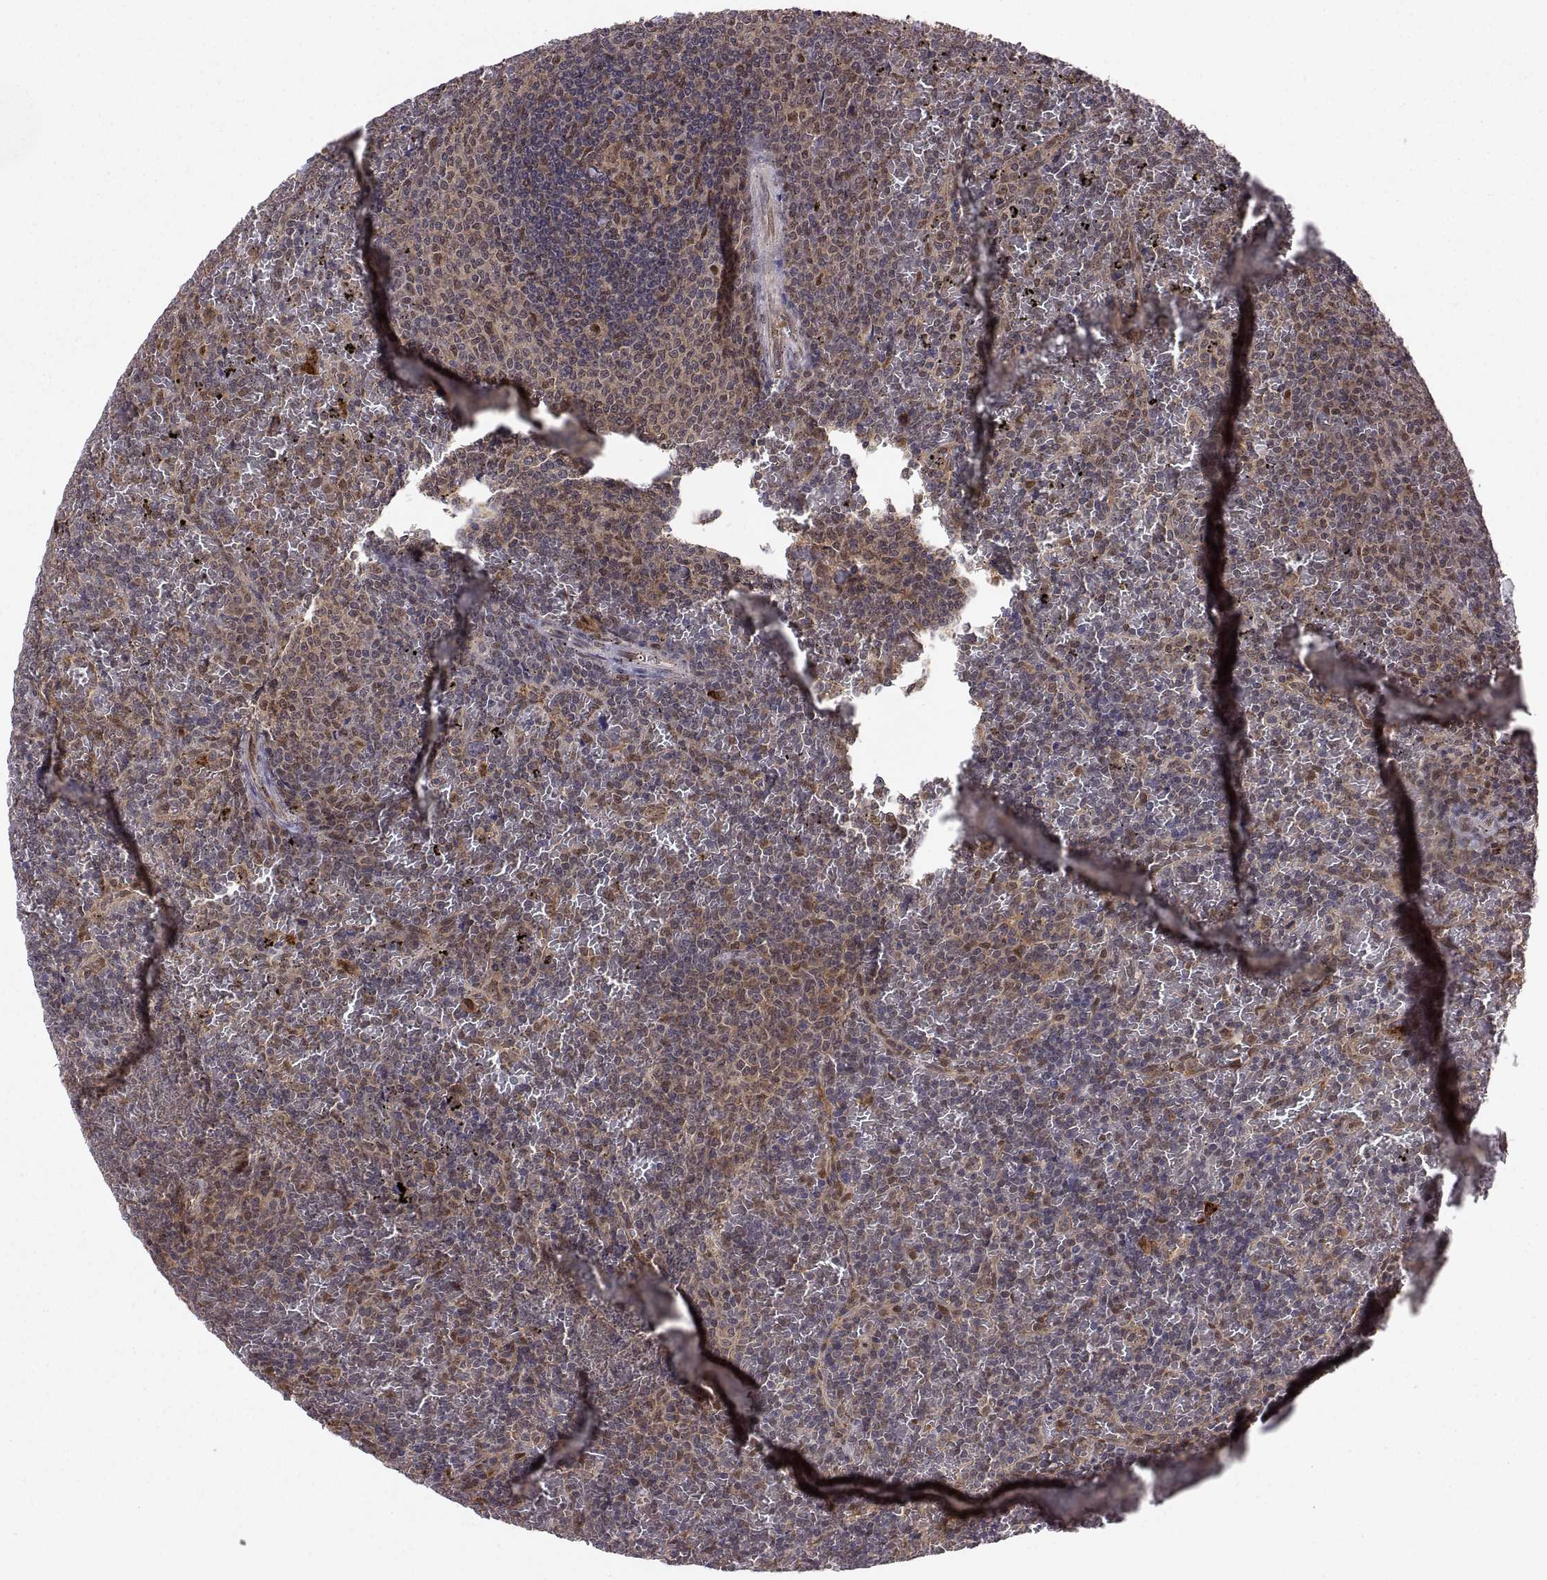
{"staining": {"intensity": "moderate", "quantity": ">75%", "location": "cytoplasmic/membranous"}, "tissue": "lymphoma", "cell_type": "Tumor cells", "image_type": "cancer", "snomed": [{"axis": "morphology", "description": "Malignant lymphoma, non-Hodgkin's type, Low grade"}, {"axis": "topography", "description": "Spleen"}], "caption": "This micrograph shows immunohistochemistry (IHC) staining of malignant lymphoma, non-Hodgkin's type (low-grade), with medium moderate cytoplasmic/membranous positivity in about >75% of tumor cells.", "gene": "PSMC2", "patient": {"sex": "female", "age": 77}}